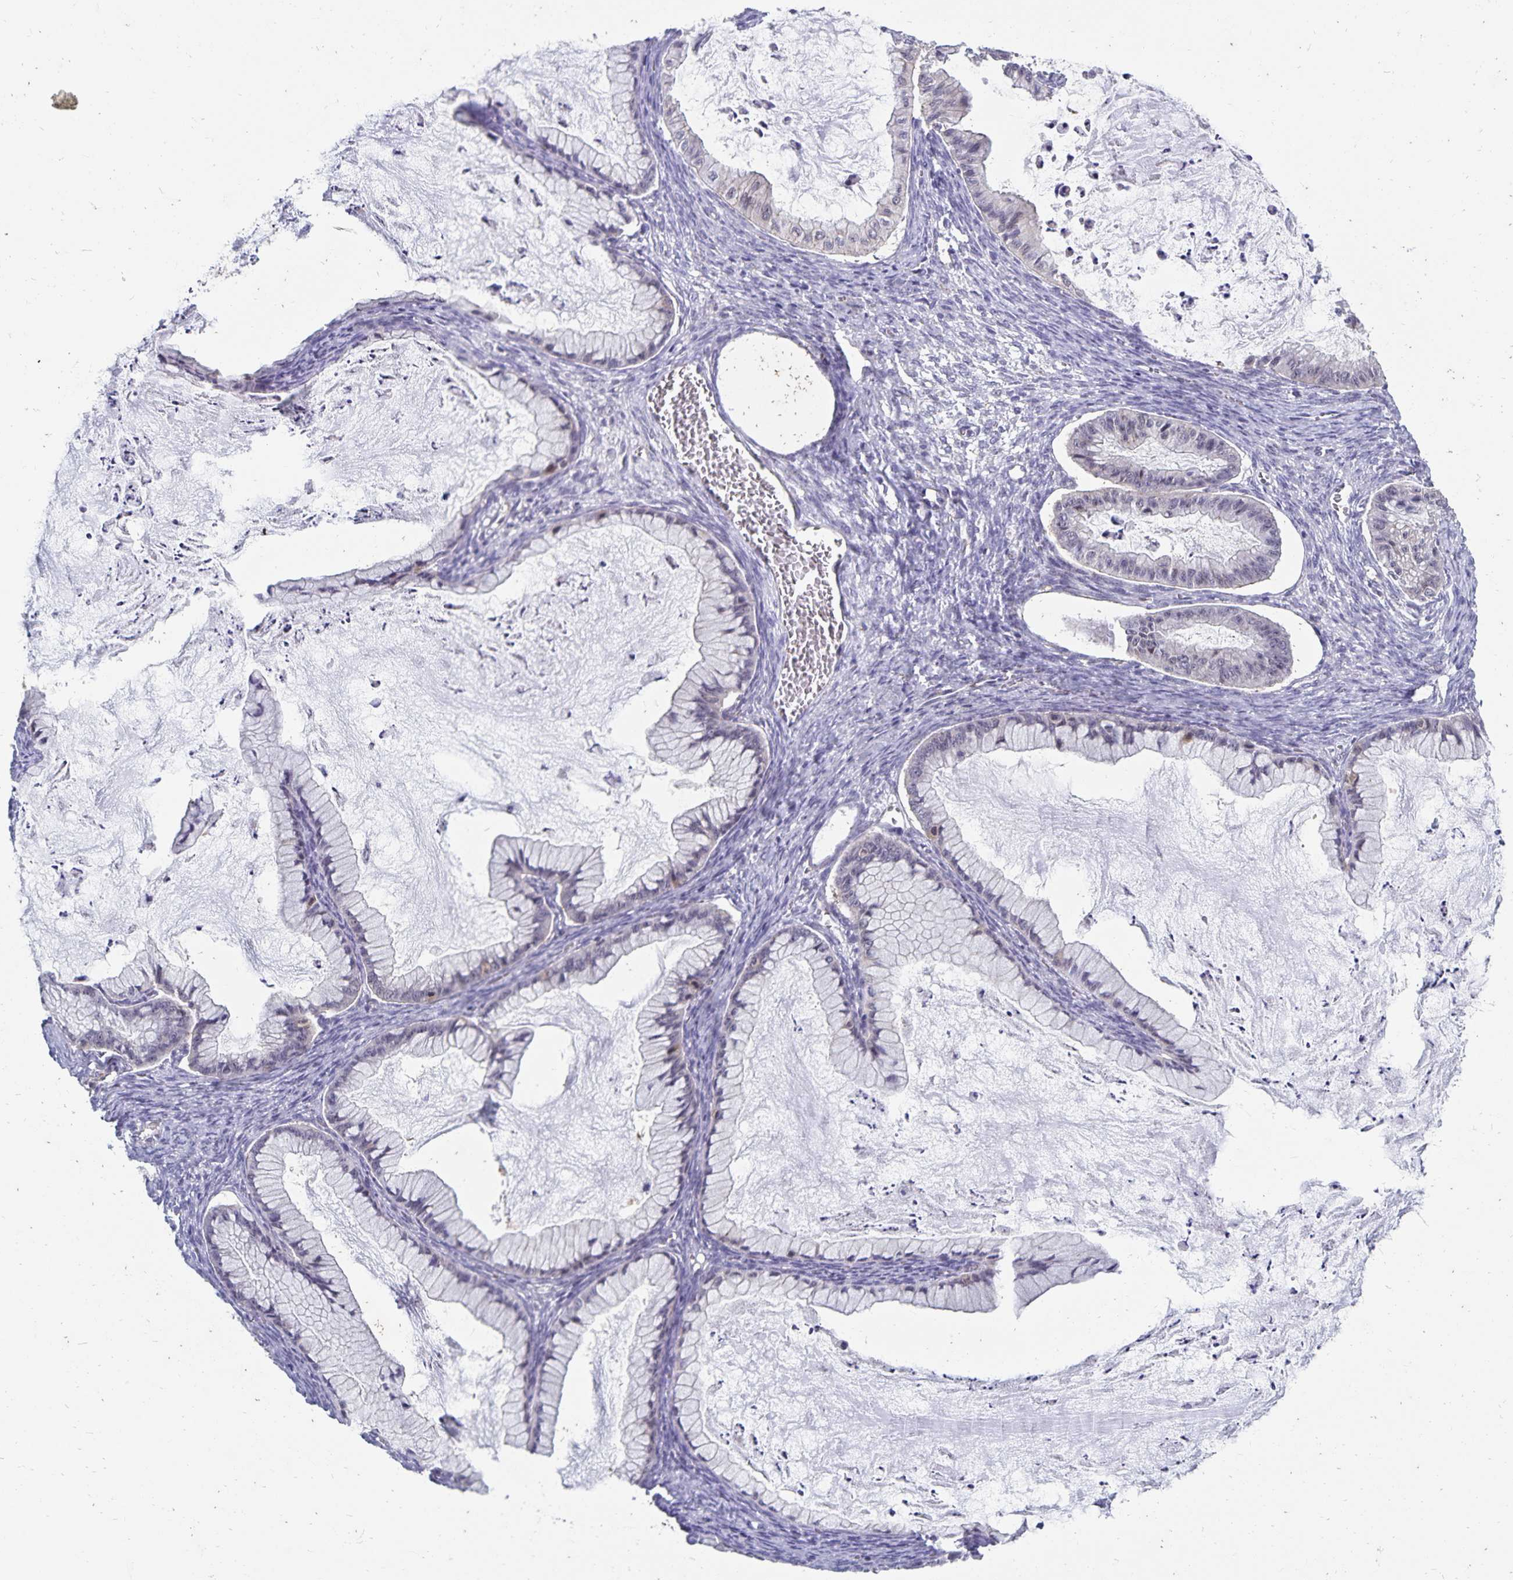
{"staining": {"intensity": "negative", "quantity": "none", "location": "none"}, "tissue": "ovarian cancer", "cell_type": "Tumor cells", "image_type": "cancer", "snomed": [{"axis": "morphology", "description": "Cystadenocarcinoma, mucinous, NOS"}, {"axis": "topography", "description": "Ovary"}], "caption": "Immunohistochemistry (IHC) micrograph of ovarian cancer stained for a protein (brown), which demonstrates no staining in tumor cells.", "gene": "CDKN2B", "patient": {"sex": "female", "age": 72}}